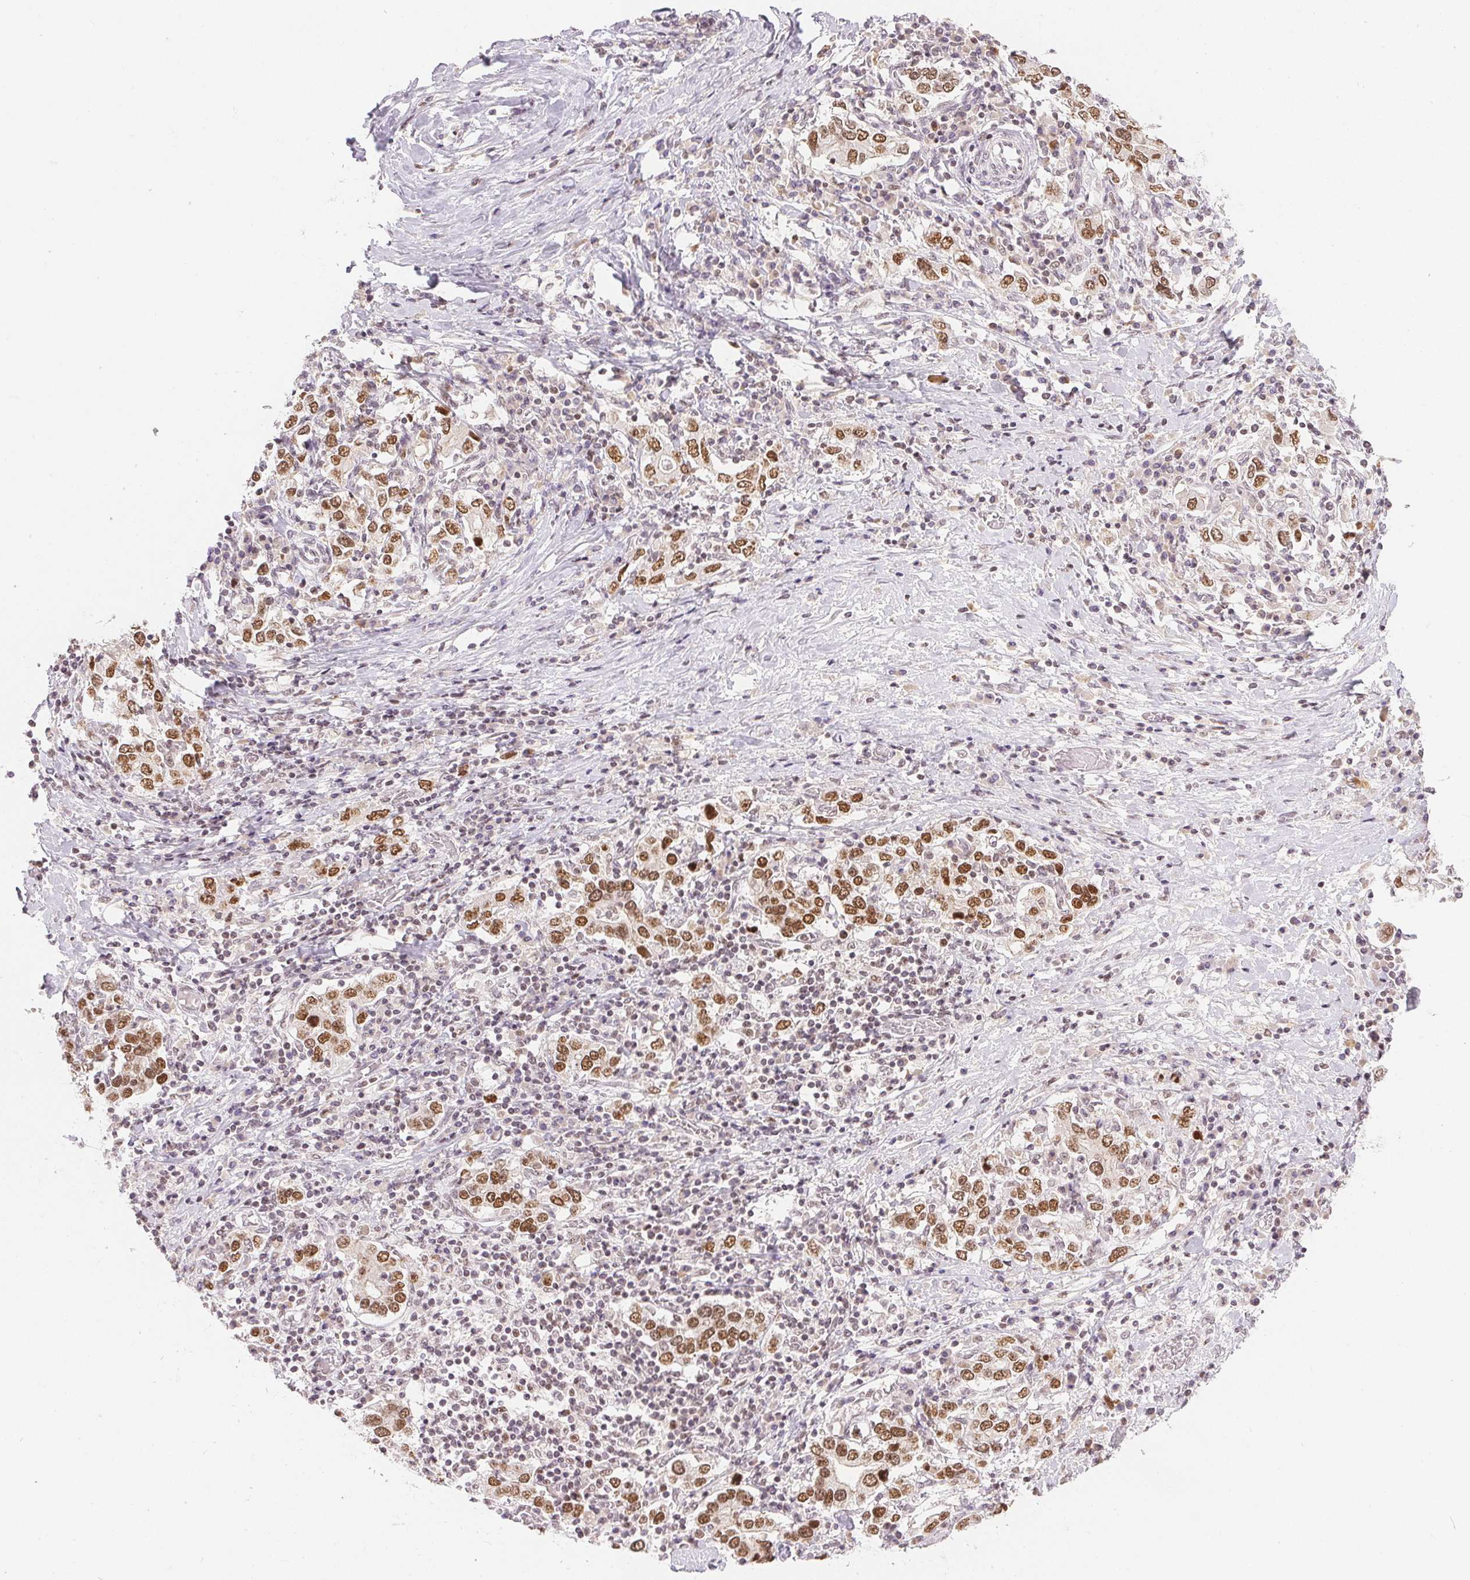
{"staining": {"intensity": "moderate", "quantity": ">75%", "location": "nuclear"}, "tissue": "stomach cancer", "cell_type": "Tumor cells", "image_type": "cancer", "snomed": [{"axis": "morphology", "description": "Adenocarcinoma, NOS"}, {"axis": "topography", "description": "Stomach, upper"}, {"axis": "topography", "description": "Stomach"}], "caption": "Immunohistochemical staining of adenocarcinoma (stomach) displays medium levels of moderate nuclear staining in approximately >75% of tumor cells. The staining was performed using DAB (3,3'-diaminobenzidine) to visualize the protein expression in brown, while the nuclei were stained in blue with hematoxylin (Magnification: 20x).", "gene": "DEK", "patient": {"sex": "male", "age": 62}}